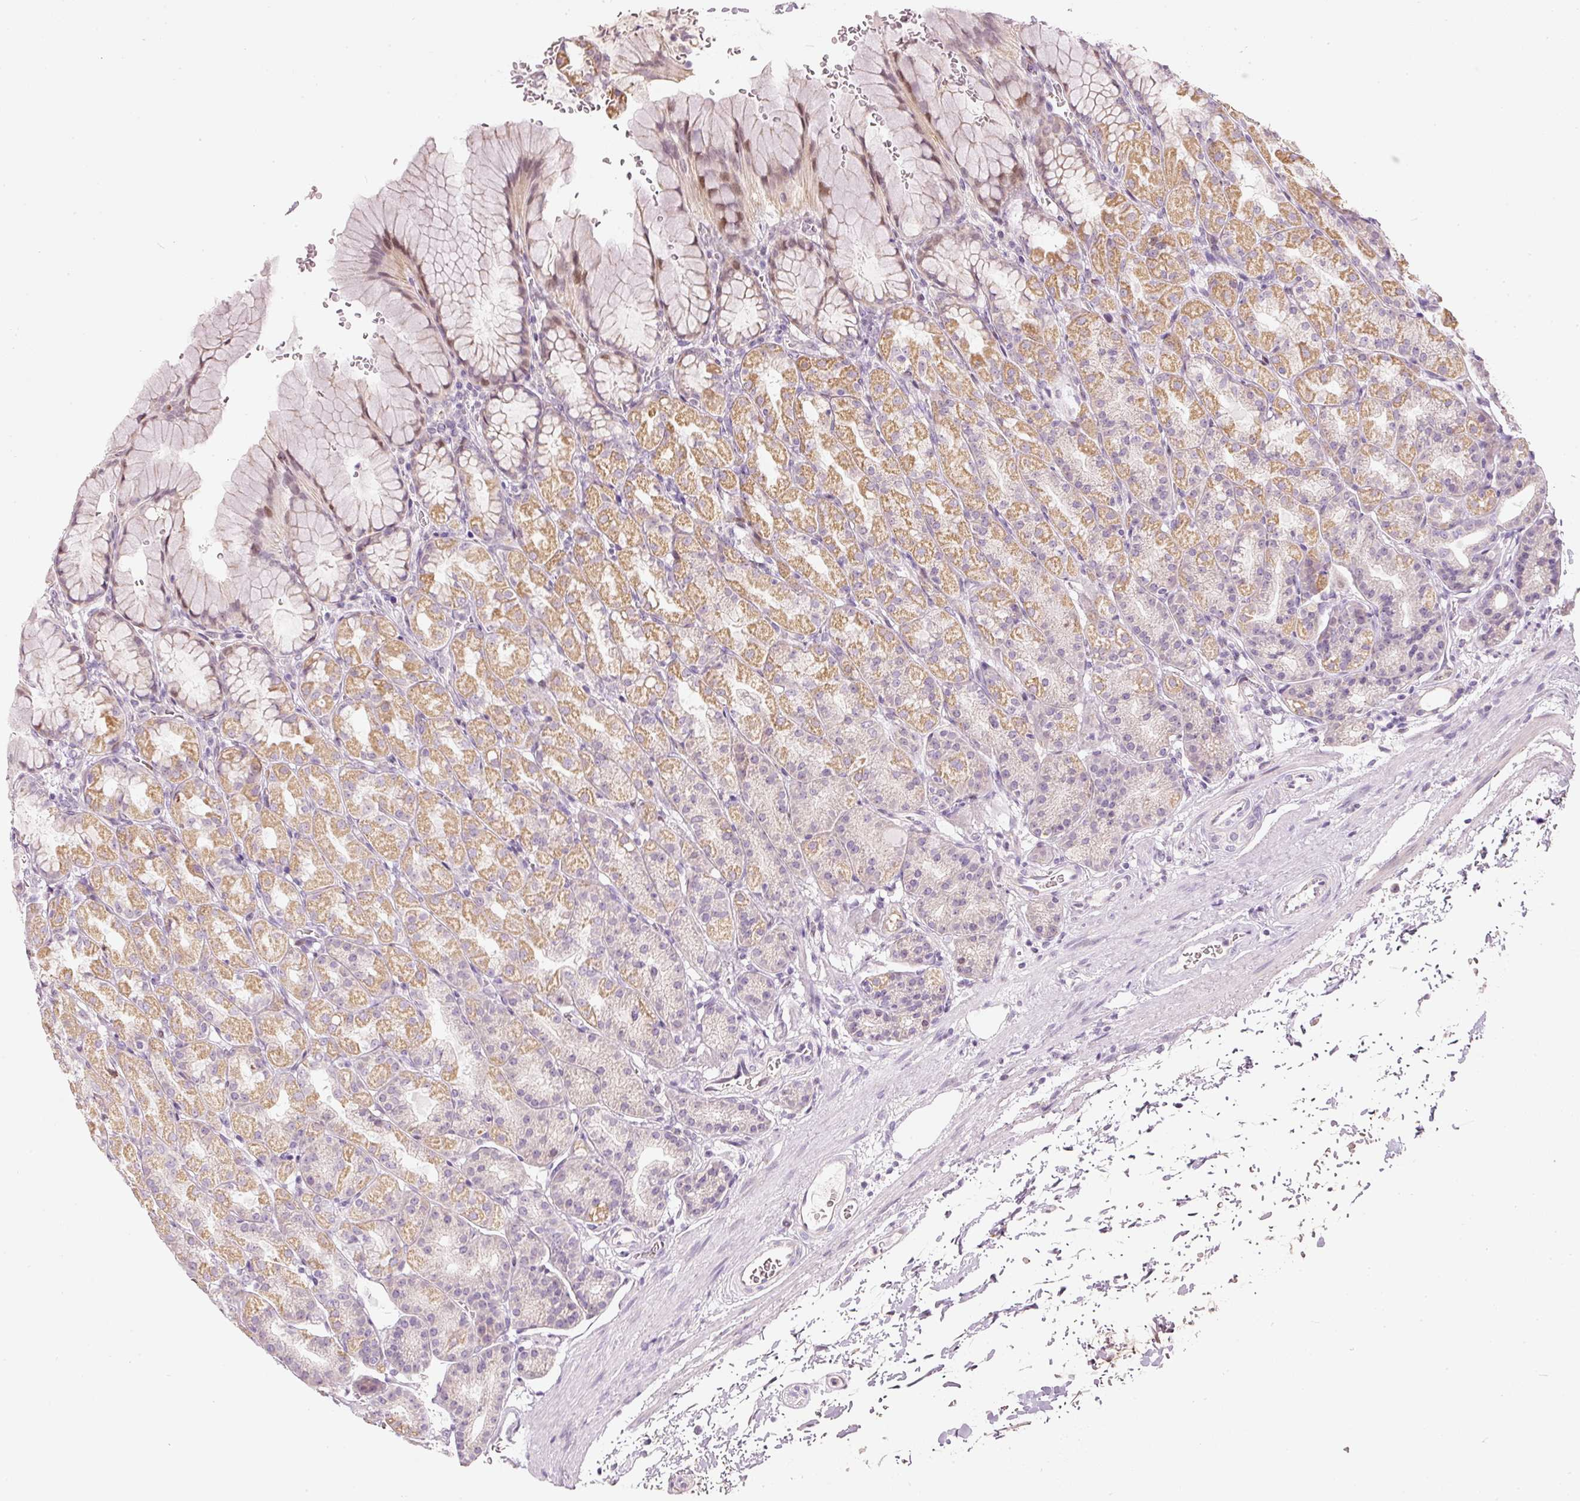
{"staining": {"intensity": "moderate", "quantity": "25%-75%", "location": "cytoplasmic/membranous"}, "tissue": "stomach", "cell_type": "Glandular cells", "image_type": "normal", "snomed": [{"axis": "morphology", "description": "Normal tissue, NOS"}, {"axis": "topography", "description": "Stomach, upper"}], "caption": "DAB immunohistochemical staining of unremarkable stomach exhibits moderate cytoplasmic/membranous protein positivity in about 25%-75% of glandular cells.", "gene": "RNF39", "patient": {"sex": "female", "age": 81}}